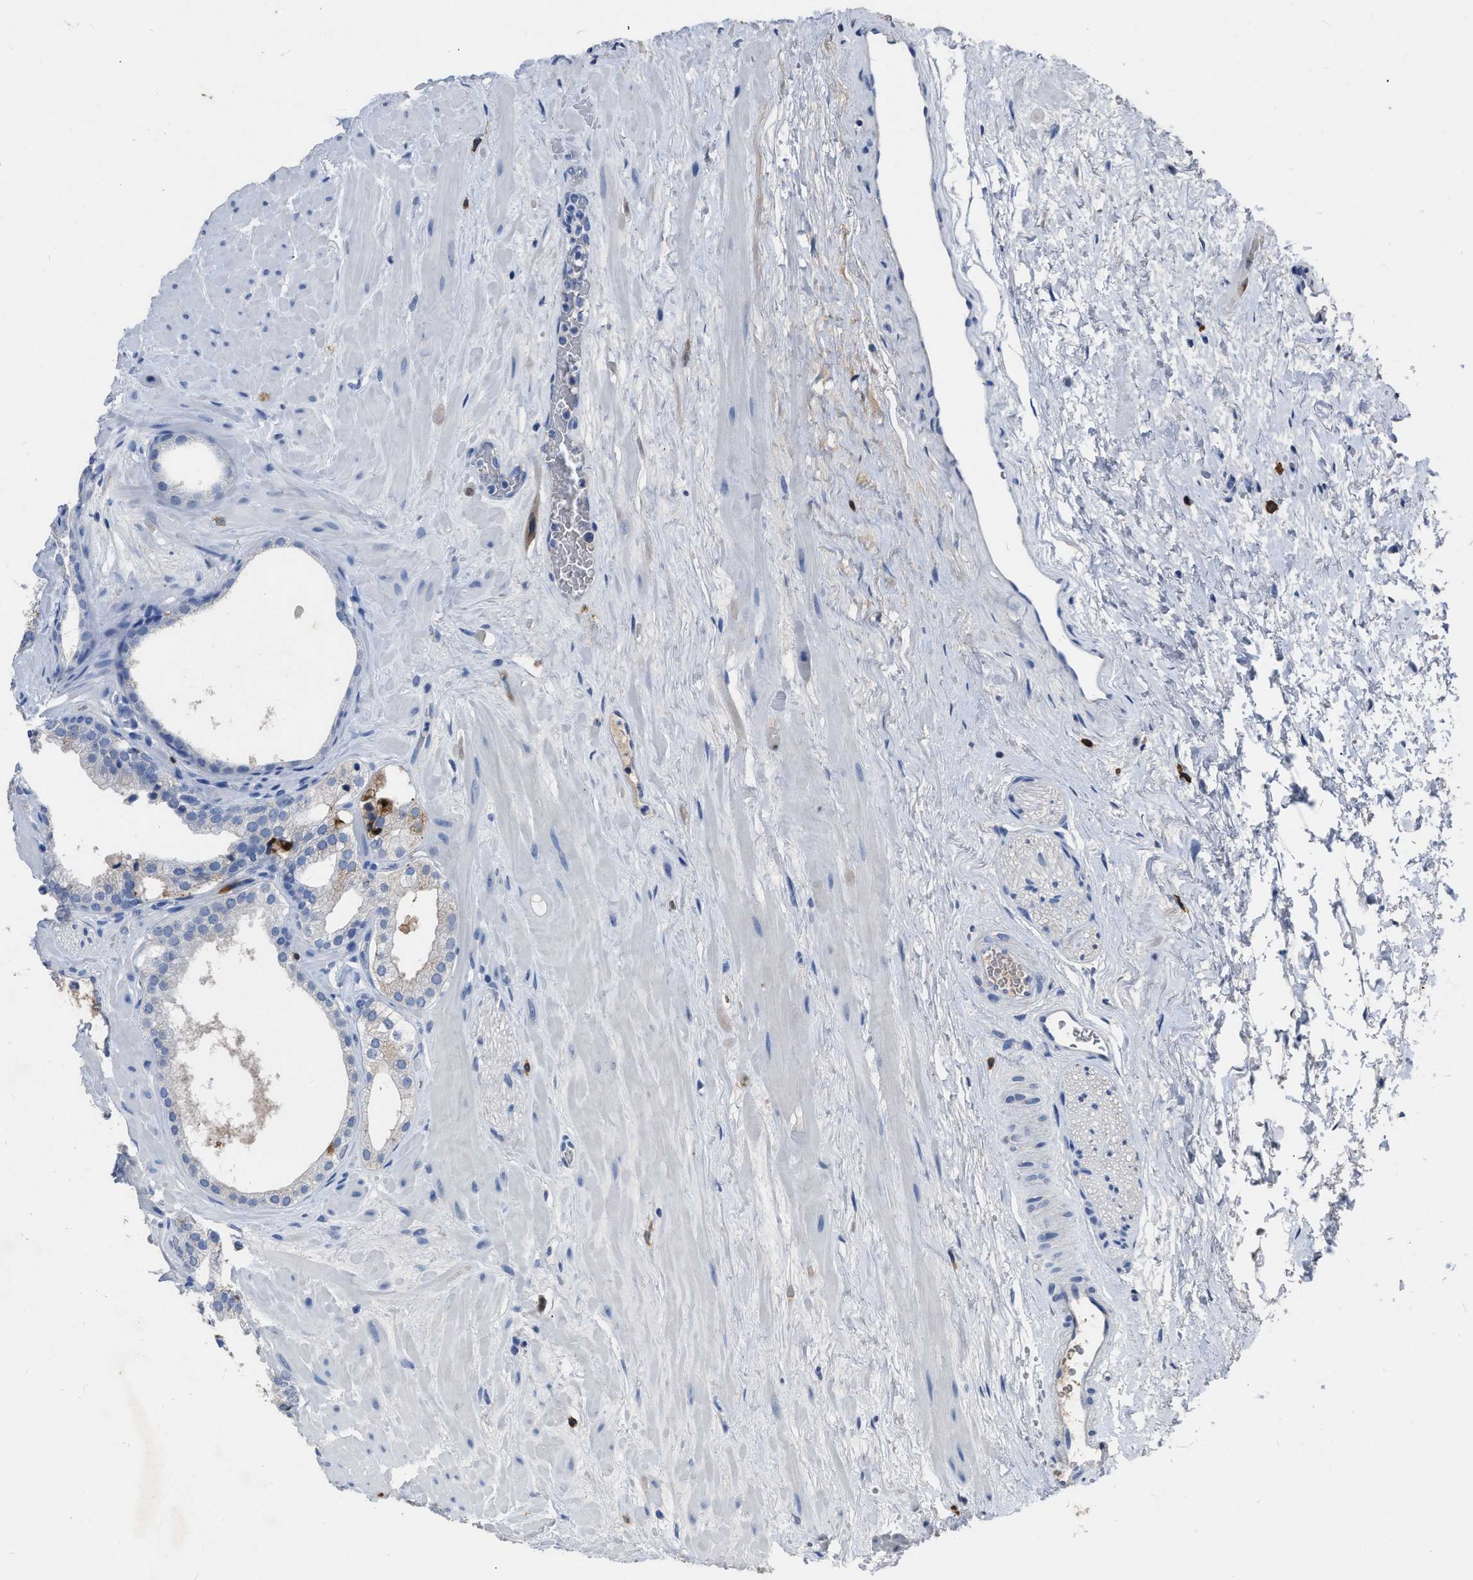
{"staining": {"intensity": "moderate", "quantity": "<25%", "location": "cytoplasmic/membranous"}, "tissue": "prostate", "cell_type": "Glandular cells", "image_type": "normal", "snomed": [{"axis": "morphology", "description": "Normal tissue, NOS"}, {"axis": "morphology", "description": "Urothelial carcinoma, Low grade"}, {"axis": "topography", "description": "Urinary bladder"}, {"axis": "topography", "description": "Prostate"}], "caption": "Glandular cells display low levels of moderate cytoplasmic/membranous expression in approximately <25% of cells in normal human prostate. (DAB (3,3'-diaminobenzidine) IHC, brown staining for protein, blue staining for nuclei).", "gene": "HABP2", "patient": {"sex": "male", "age": 60}}